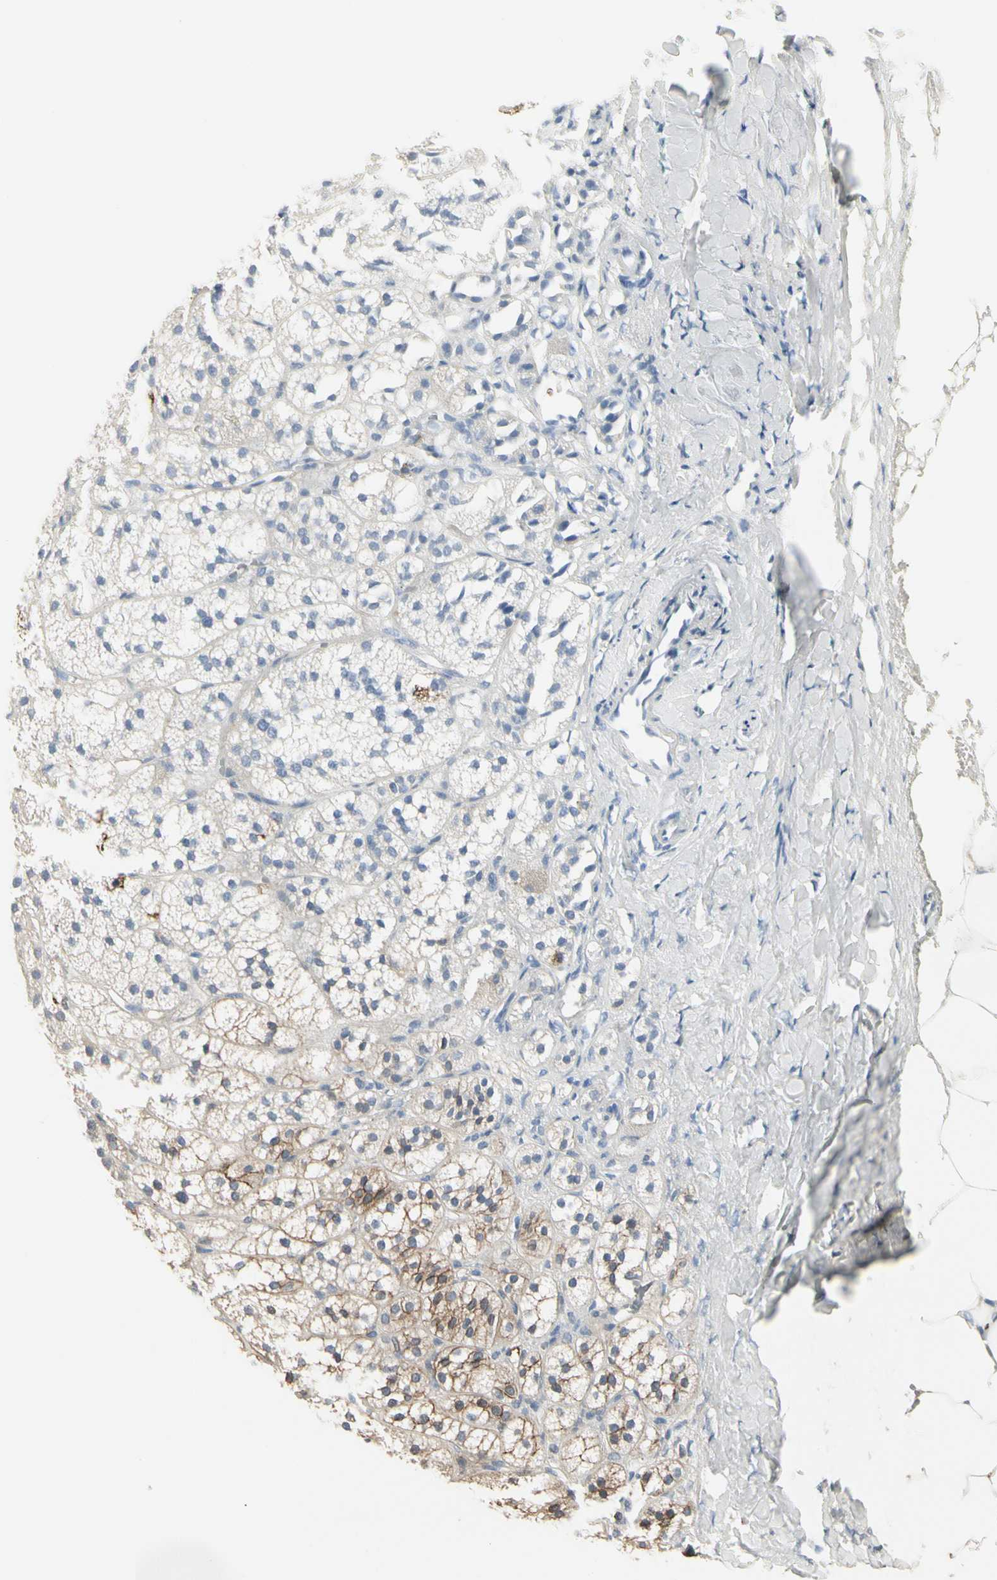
{"staining": {"intensity": "moderate", "quantity": ">75%", "location": "cytoplasmic/membranous"}, "tissue": "adrenal gland", "cell_type": "Glandular cells", "image_type": "normal", "snomed": [{"axis": "morphology", "description": "Normal tissue, NOS"}, {"axis": "topography", "description": "Adrenal gland"}], "caption": "Immunohistochemistry (DAB (3,3'-diaminobenzidine)) staining of benign adrenal gland displays moderate cytoplasmic/membranous protein positivity in about >75% of glandular cells. (Brightfield microscopy of DAB IHC at high magnification).", "gene": "CLEC2B", "patient": {"sex": "female", "age": 71}}